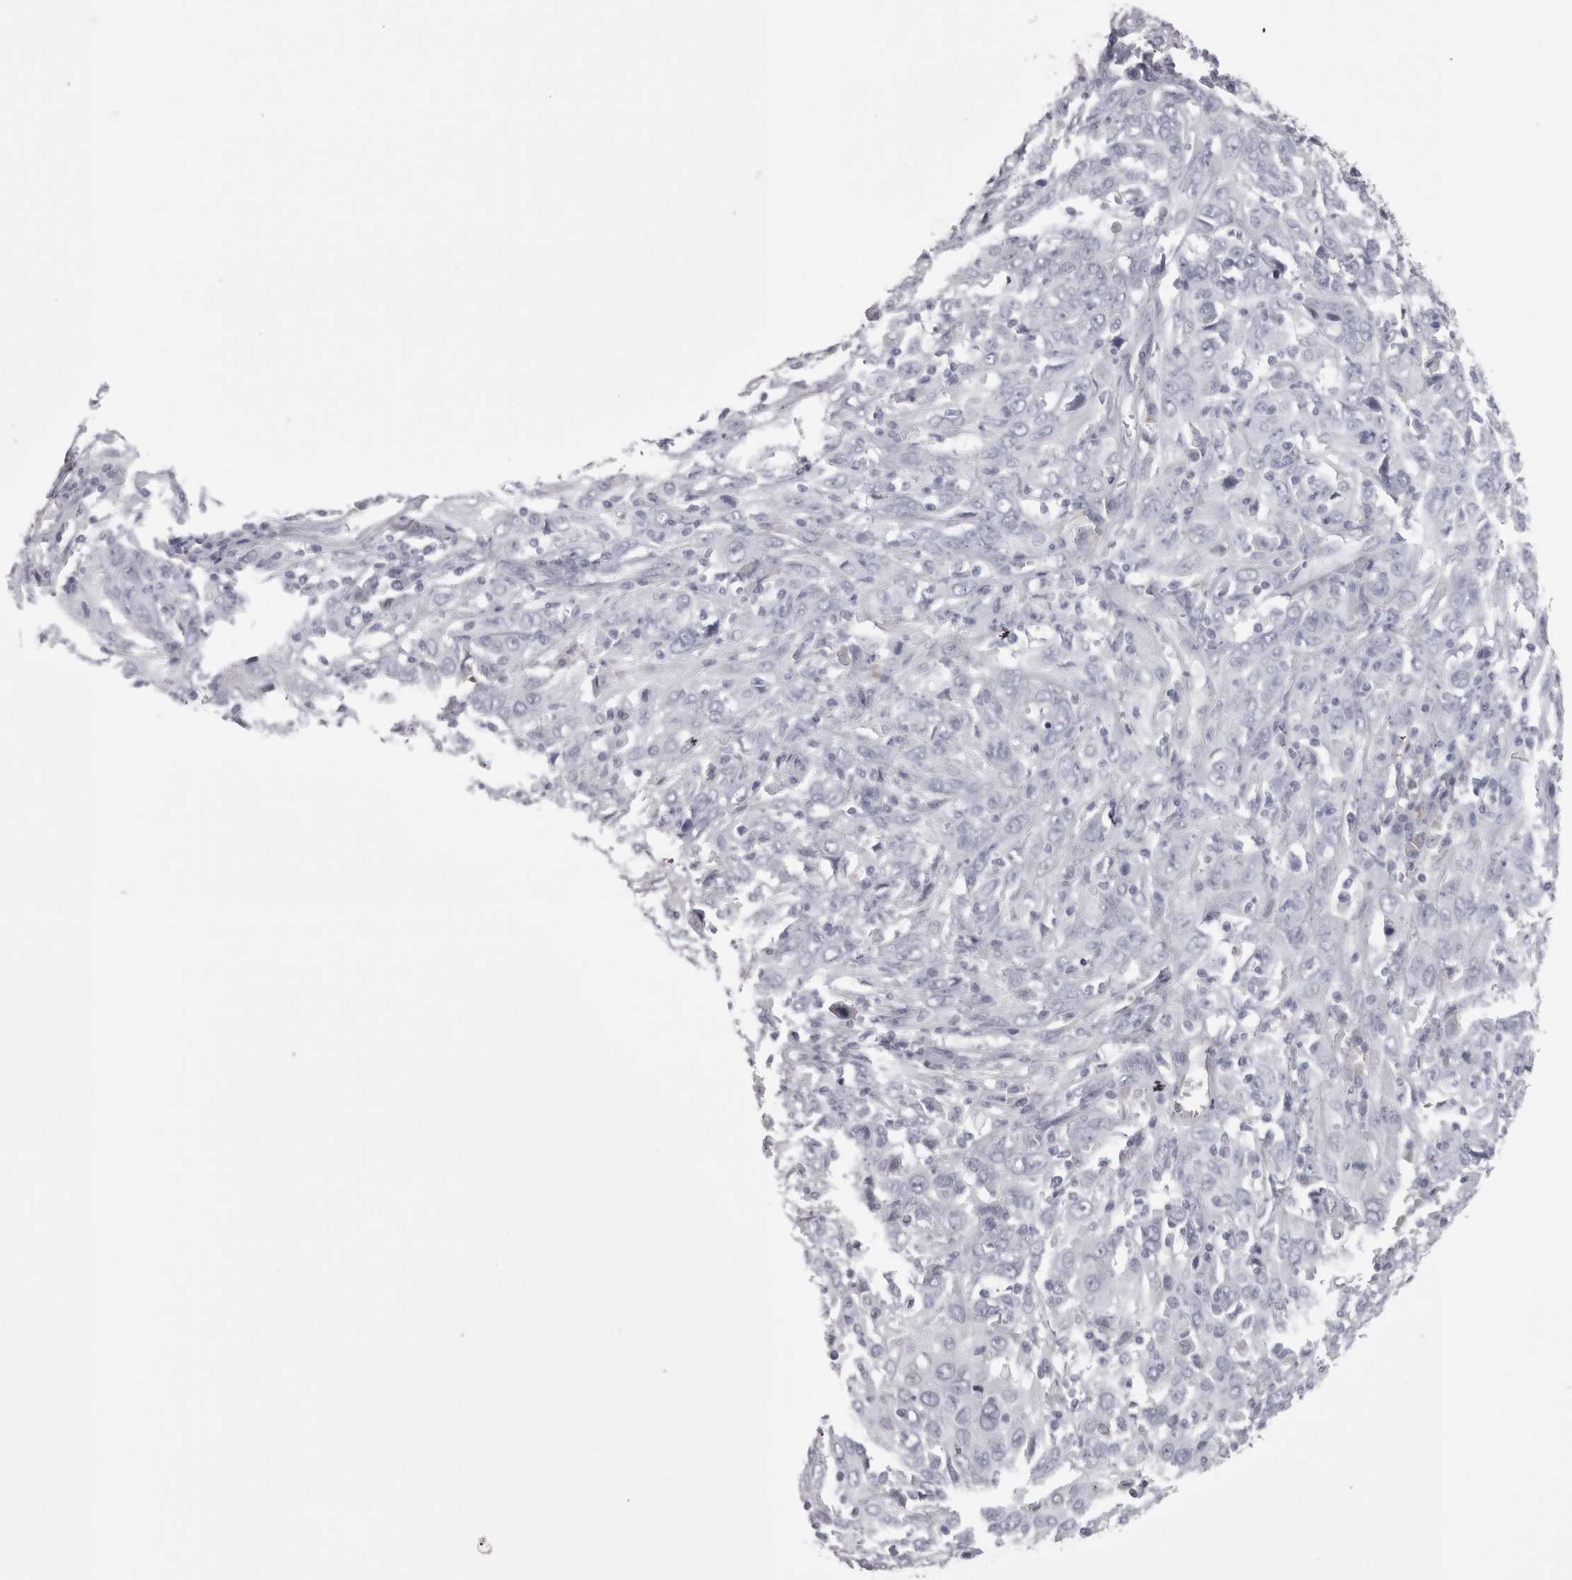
{"staining": {"intensity": "negative", "quantity": "none", "location": "none"}, "tissue": "cervical cancer", "cell_type": "Tumor cells", "image_type": "cancer", "snomed": [{"axis": "morphology", "description": "Squamous cell carcinoma, NOS"}, {"axis": "topography", "description": "Cervix"}], "caption": "High power microscopy histopathology image of an IHC image of squamous cell carcinoma (cervical), revealing no significant expression in tumor cells. Nuclei are stained in blue.", "gene": "SAA4", "patient": {"sex": "female", "age": 46}}